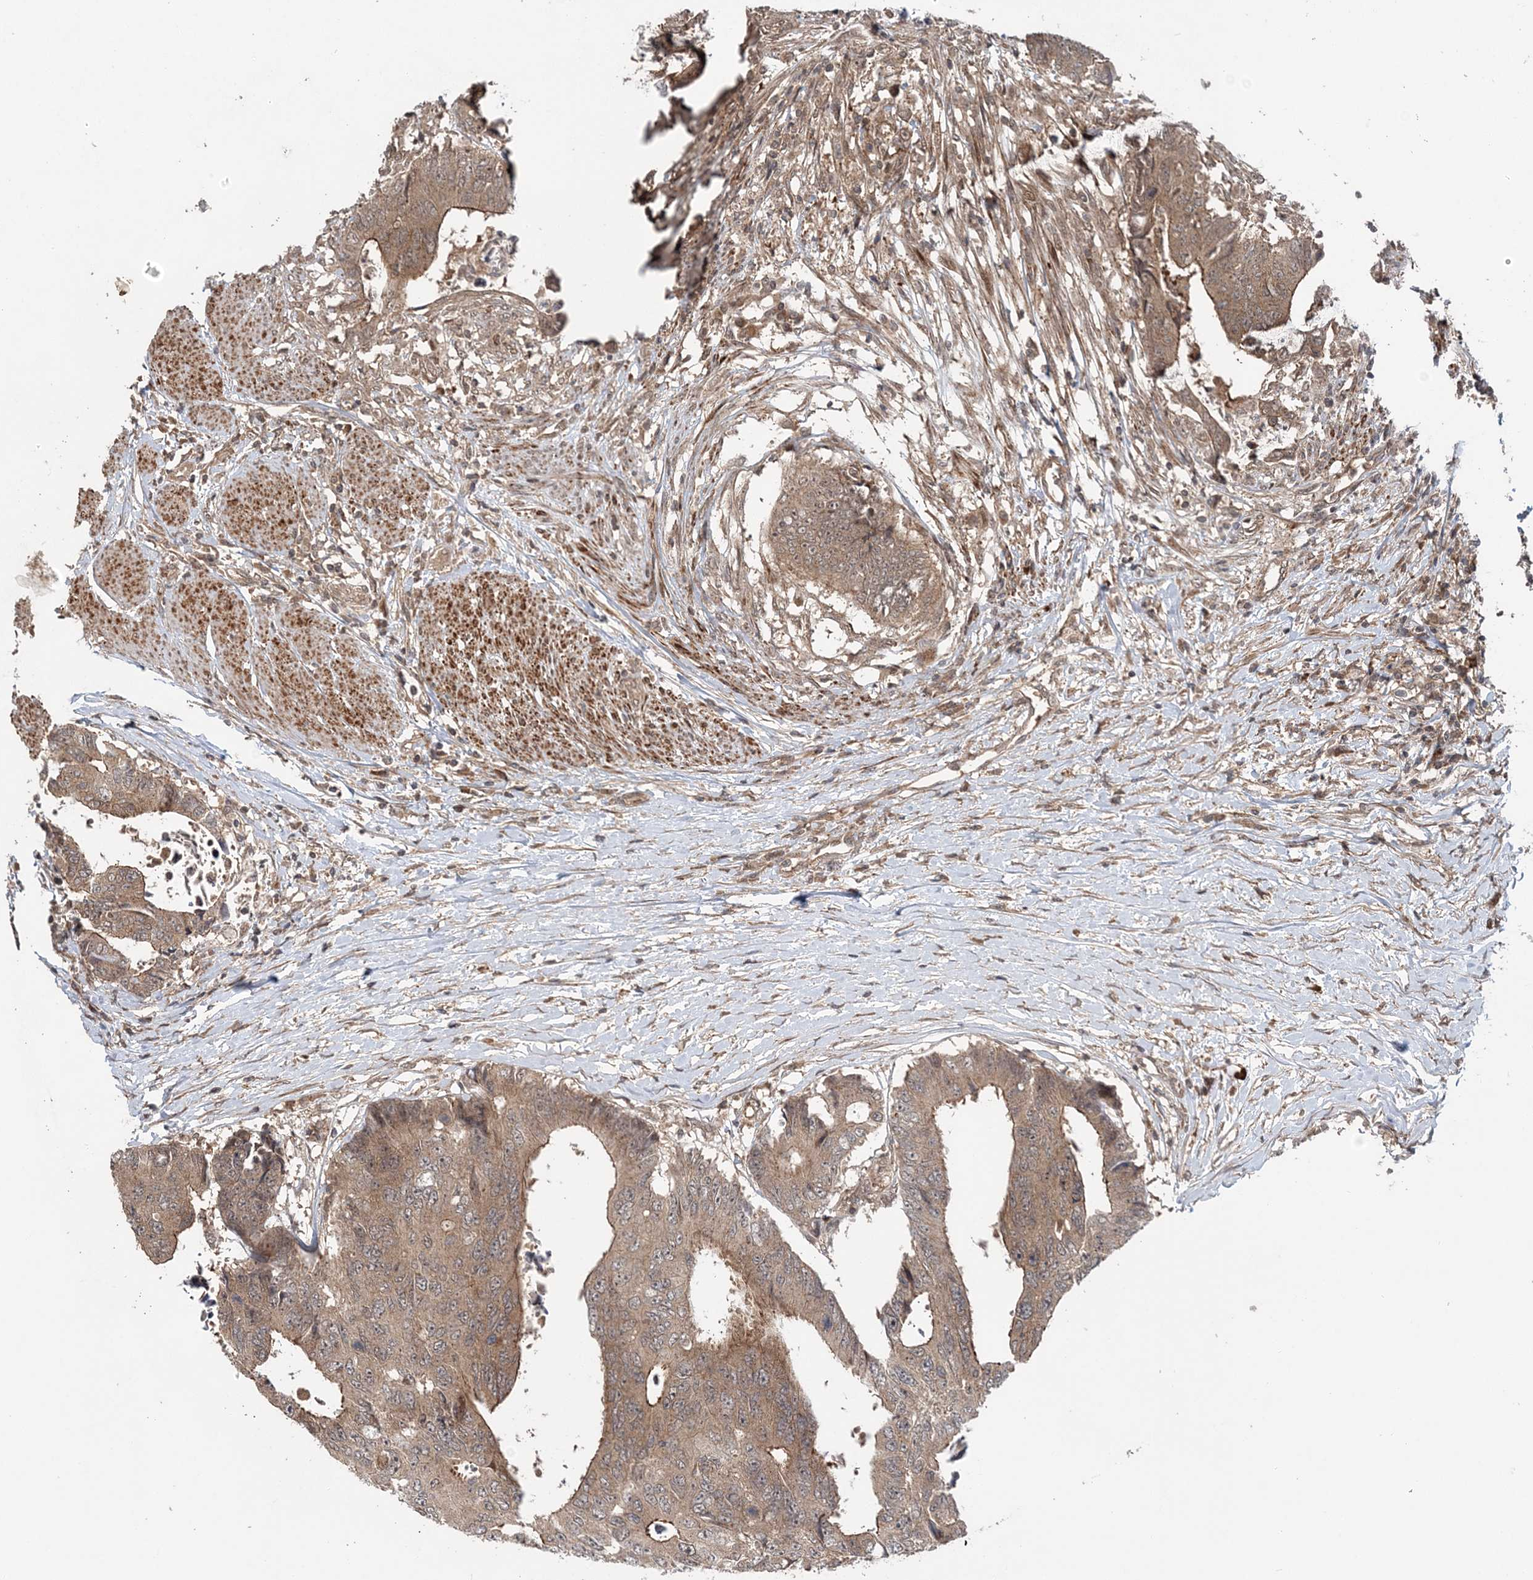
{"staining": {"intensity": "moderate", "quantity": ">75%", "location": "cytoplasmic/membranous"}, "tissue": "colorectal cancer", "cell_type": "Tumor cells", "image_type": "cancer", "snomed": [{"axis": "morphology", "description": "Adenocarcinoma, NOS"}, {"axis": "topography", "description": "Rectum"}], "caption": "Colorectal adenocarcinoma stained for a protein exhibits moderate cytoplasmic/membranous positivity in tumor cells.", "gene": "UBTD2", "patient": {"sex": "male", "age": 84}}